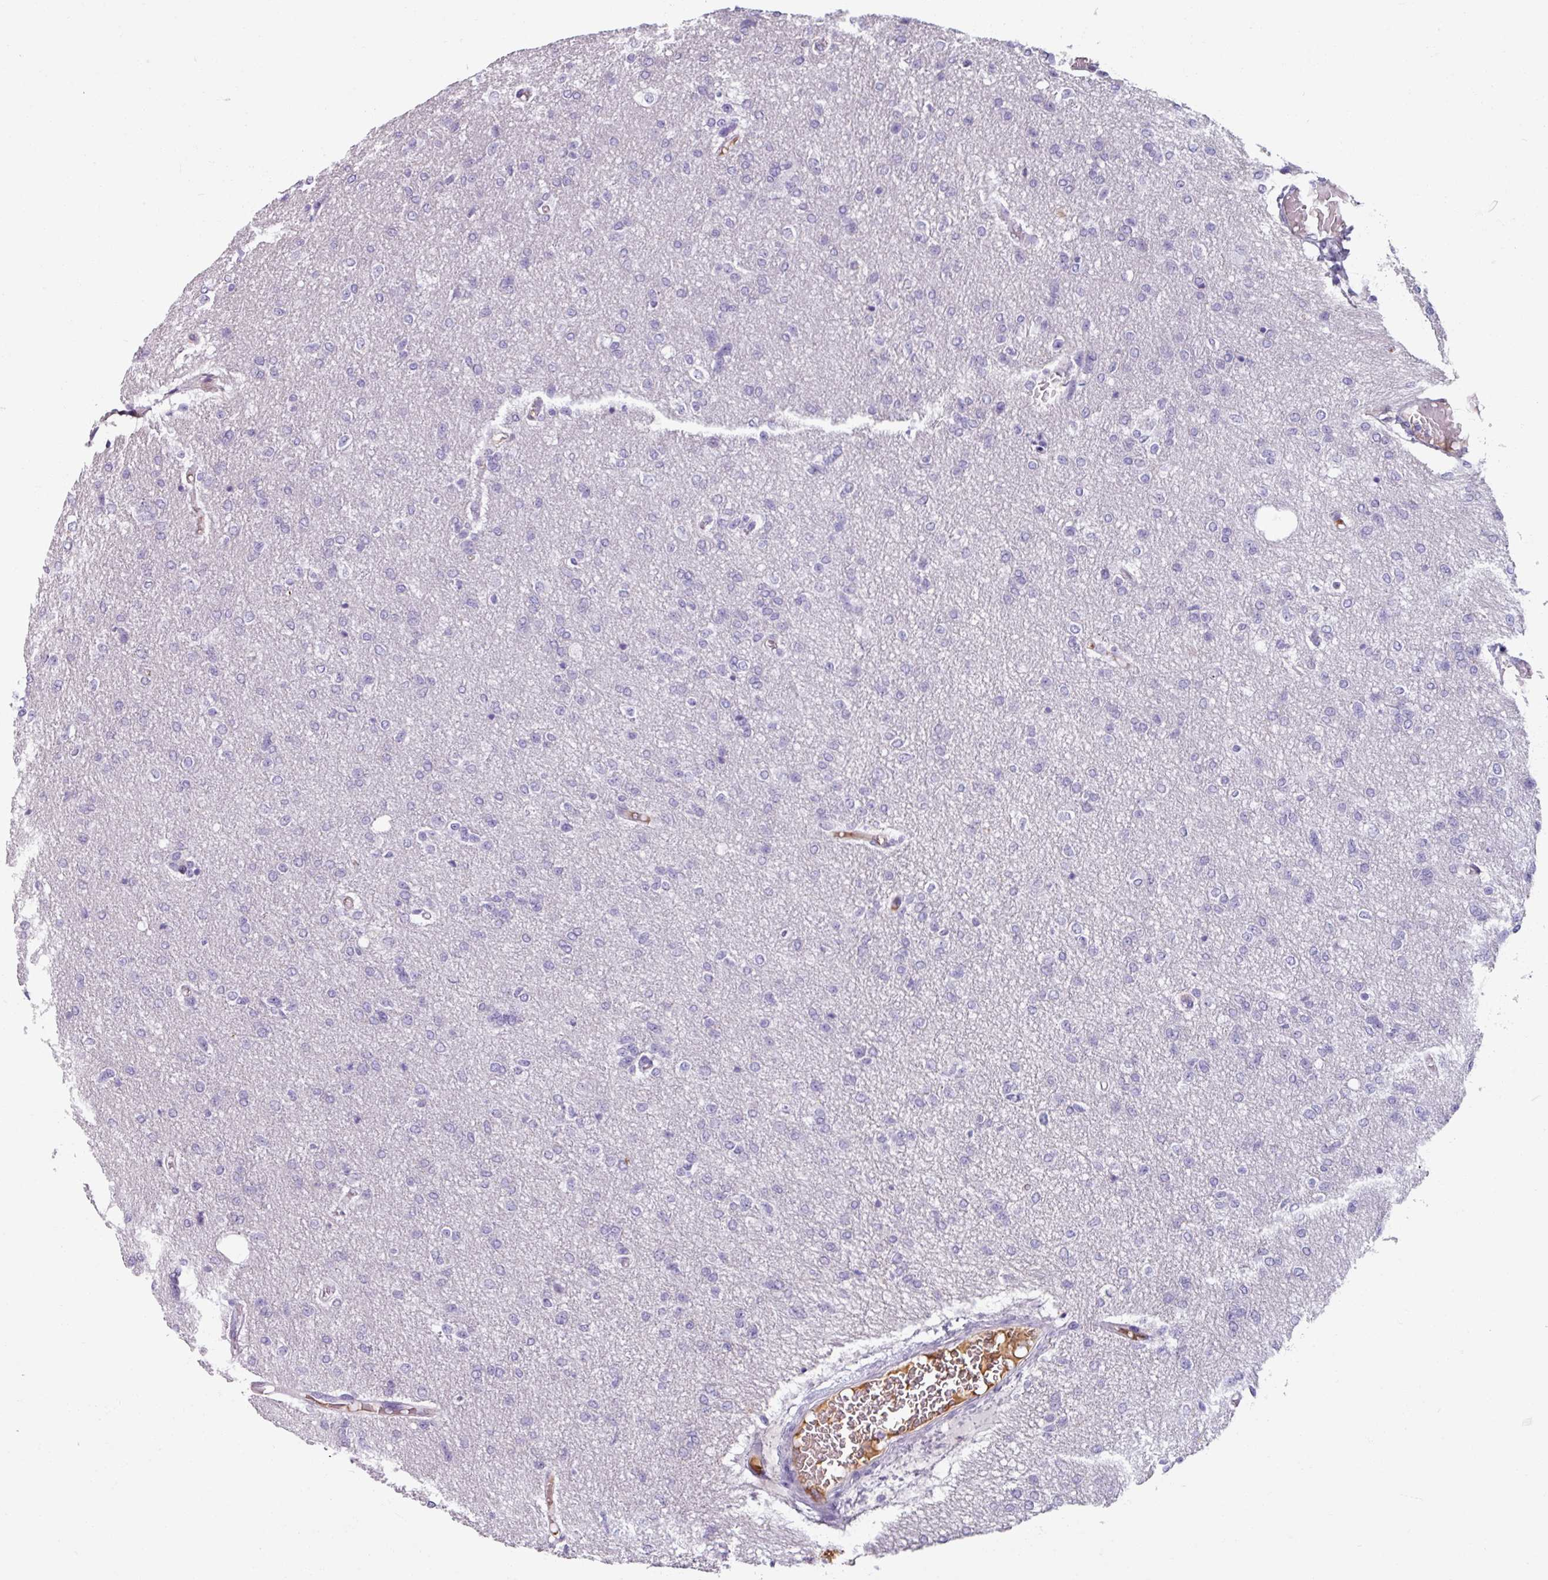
{"staining": {"intensity": "negative", "quantity": "none", "location": "none"}, "tissue": "glioma", "cell_type": "Tumor cells", "image_type": "cancer", "snomed": [{"axis": "morphology", "description": "Glioma, malignant, Low grade"}, {"axis": "topography", "description": "Brain"}], "caption": "A high-resolution photomicrograph shows immunohistochemistry staining of glioma, which reveals no significant staining in tumor cells.", "gene": "SPESP1", "patient": {"sex": "male", "age": 26}}